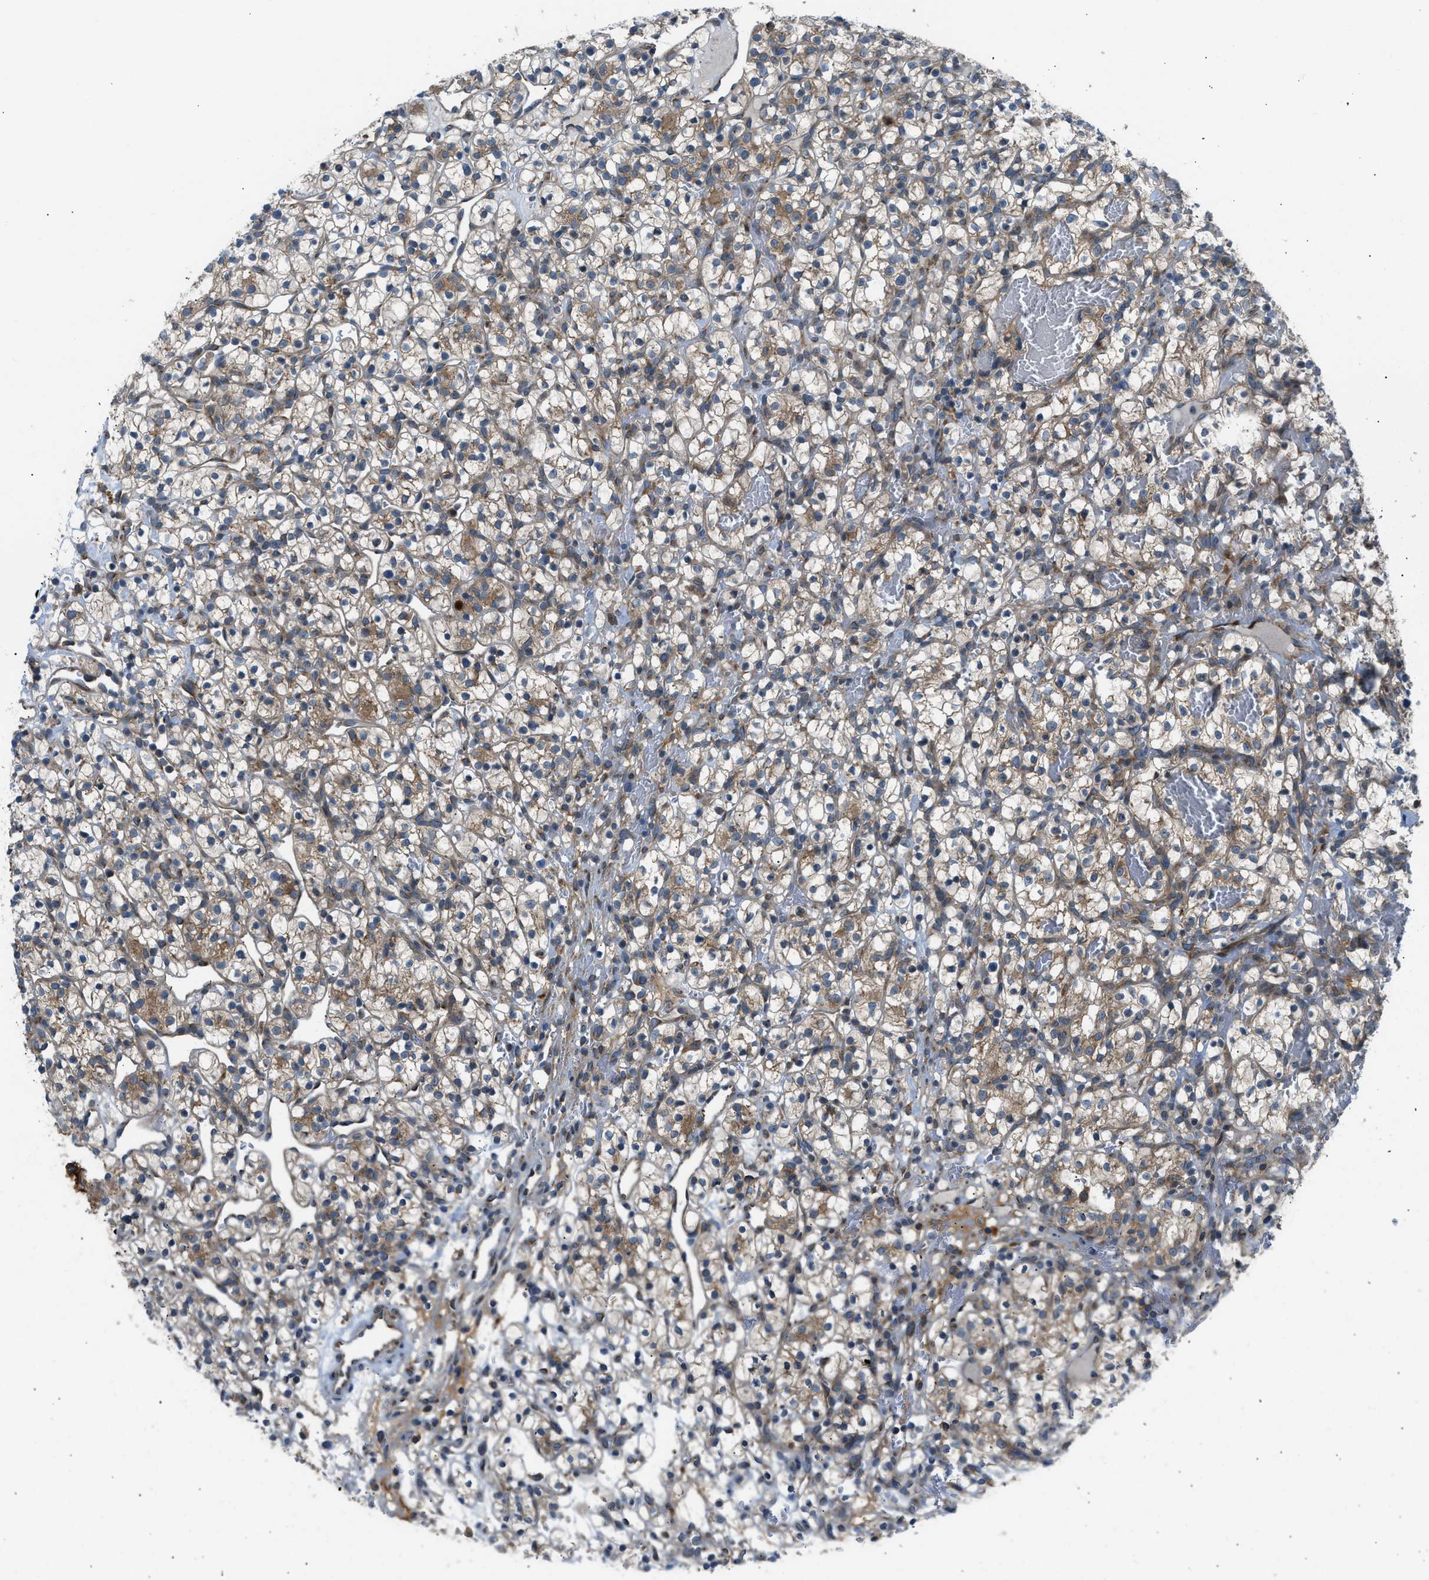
{"staining": {"intensity": "weak", "quantity": ">75%", "location": "cytoplasmic/membranous"}, "tissue": "renal cancer", "cell_type": "Tumor cells", "image_type": "cancer", "snomed": [{"axis": "morphology", "description": "Adenocarcinoma, NOS"}, {"axis": "topography", "description": "Kidney"}], "caption": "Renal adenocarcinoma was stained to show a protein in brown. There is low levels of weak cytoplasmic/membranous positivity in about >75% of tumor cells.", "gene": "EDARADD", "patient": {"sex": "female", "age": 57}}